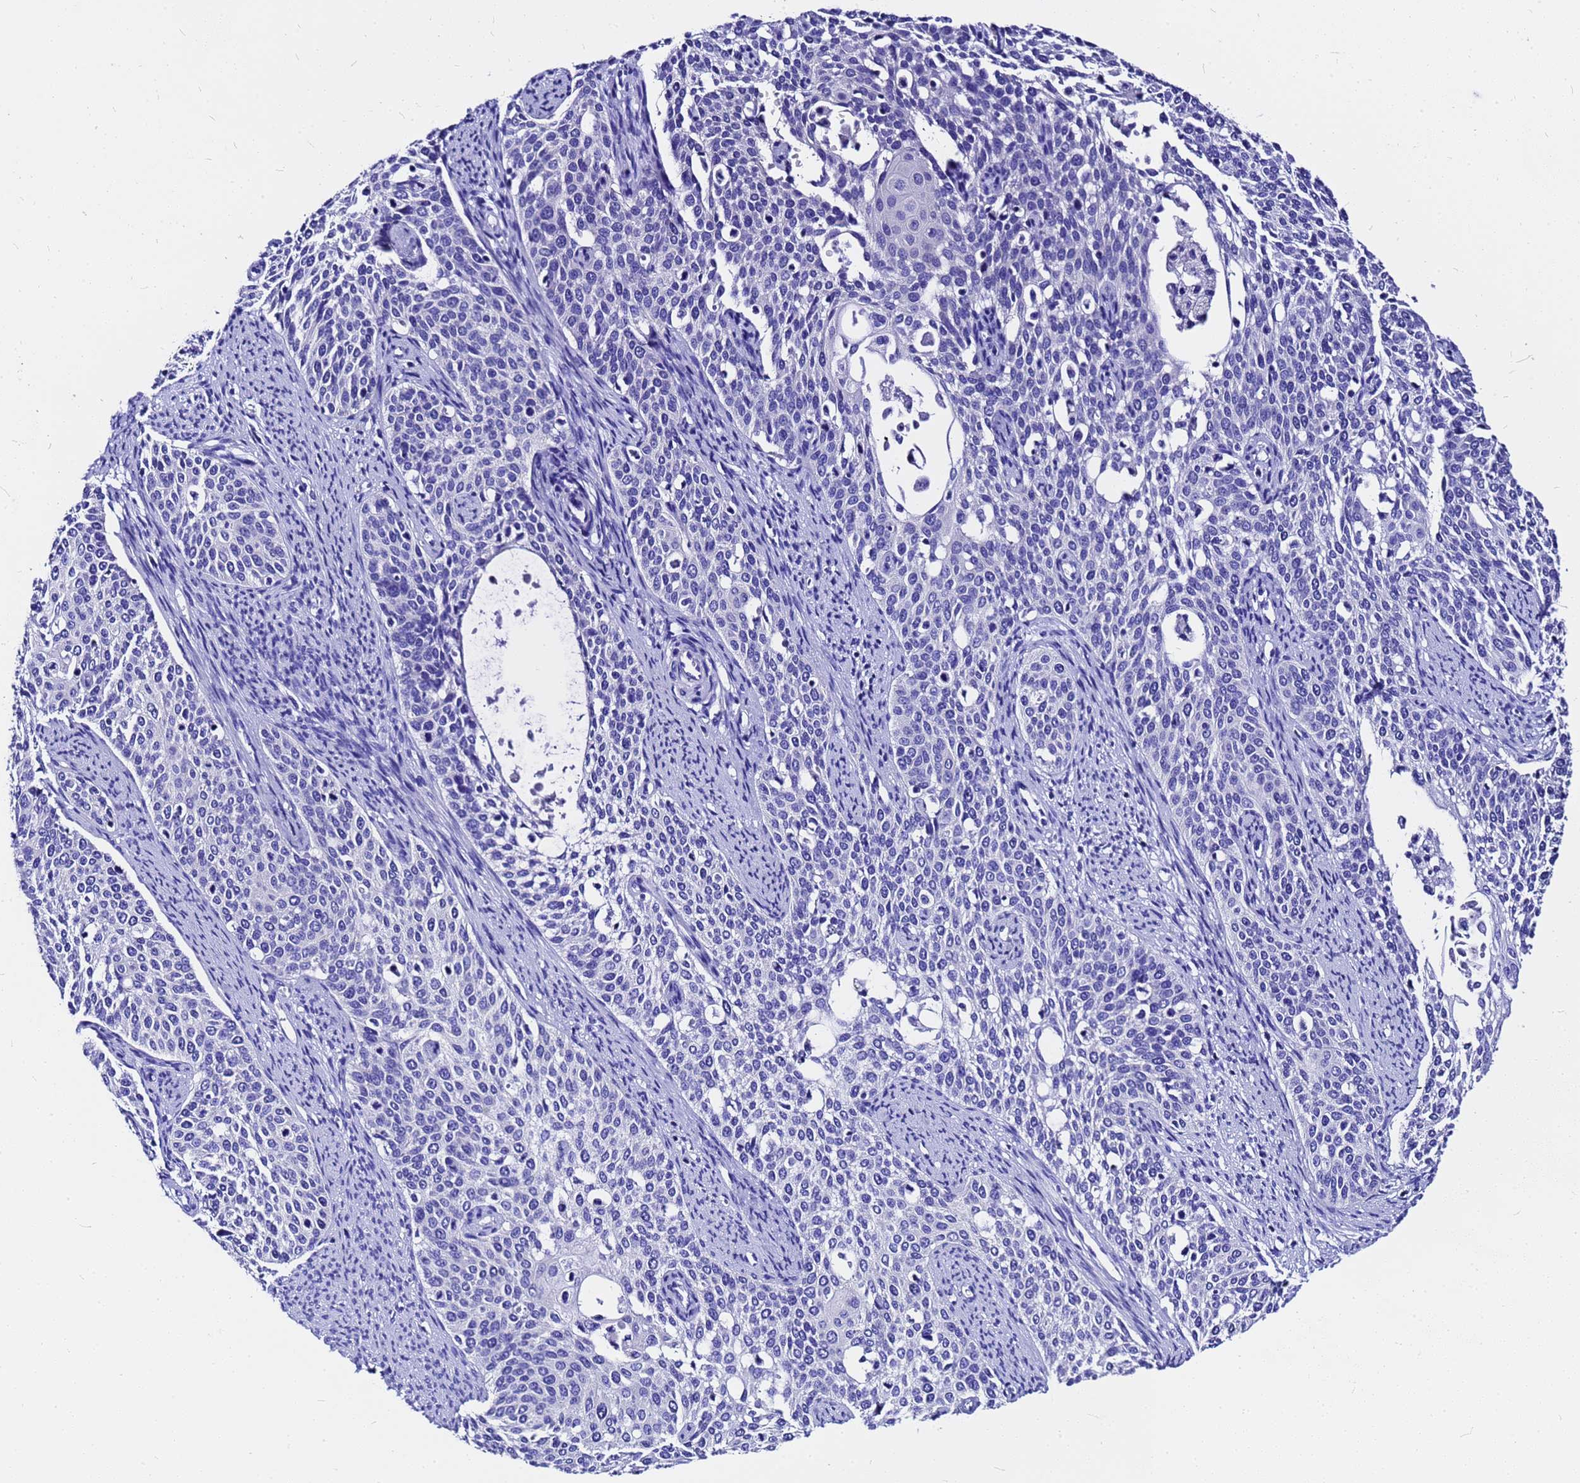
{"staining": {"intensity": "negative", "quantity": "none", "location": "none"}, "tissue": "cervical cancer", "cell_type": "Tumor cells", "image_type": "cancer", "snomed": [{"axis": "morphology", "description": "Squamous cell carcinoma, NOS"}, {"axis": "topography", "description": "Cervix"}], "caption": "IHC of human squamous cell carcinoma (cervical) exhibits no staining in tumor cells.", "gene": "HERC4", "patient": {"sex": "female", "age": 44}}